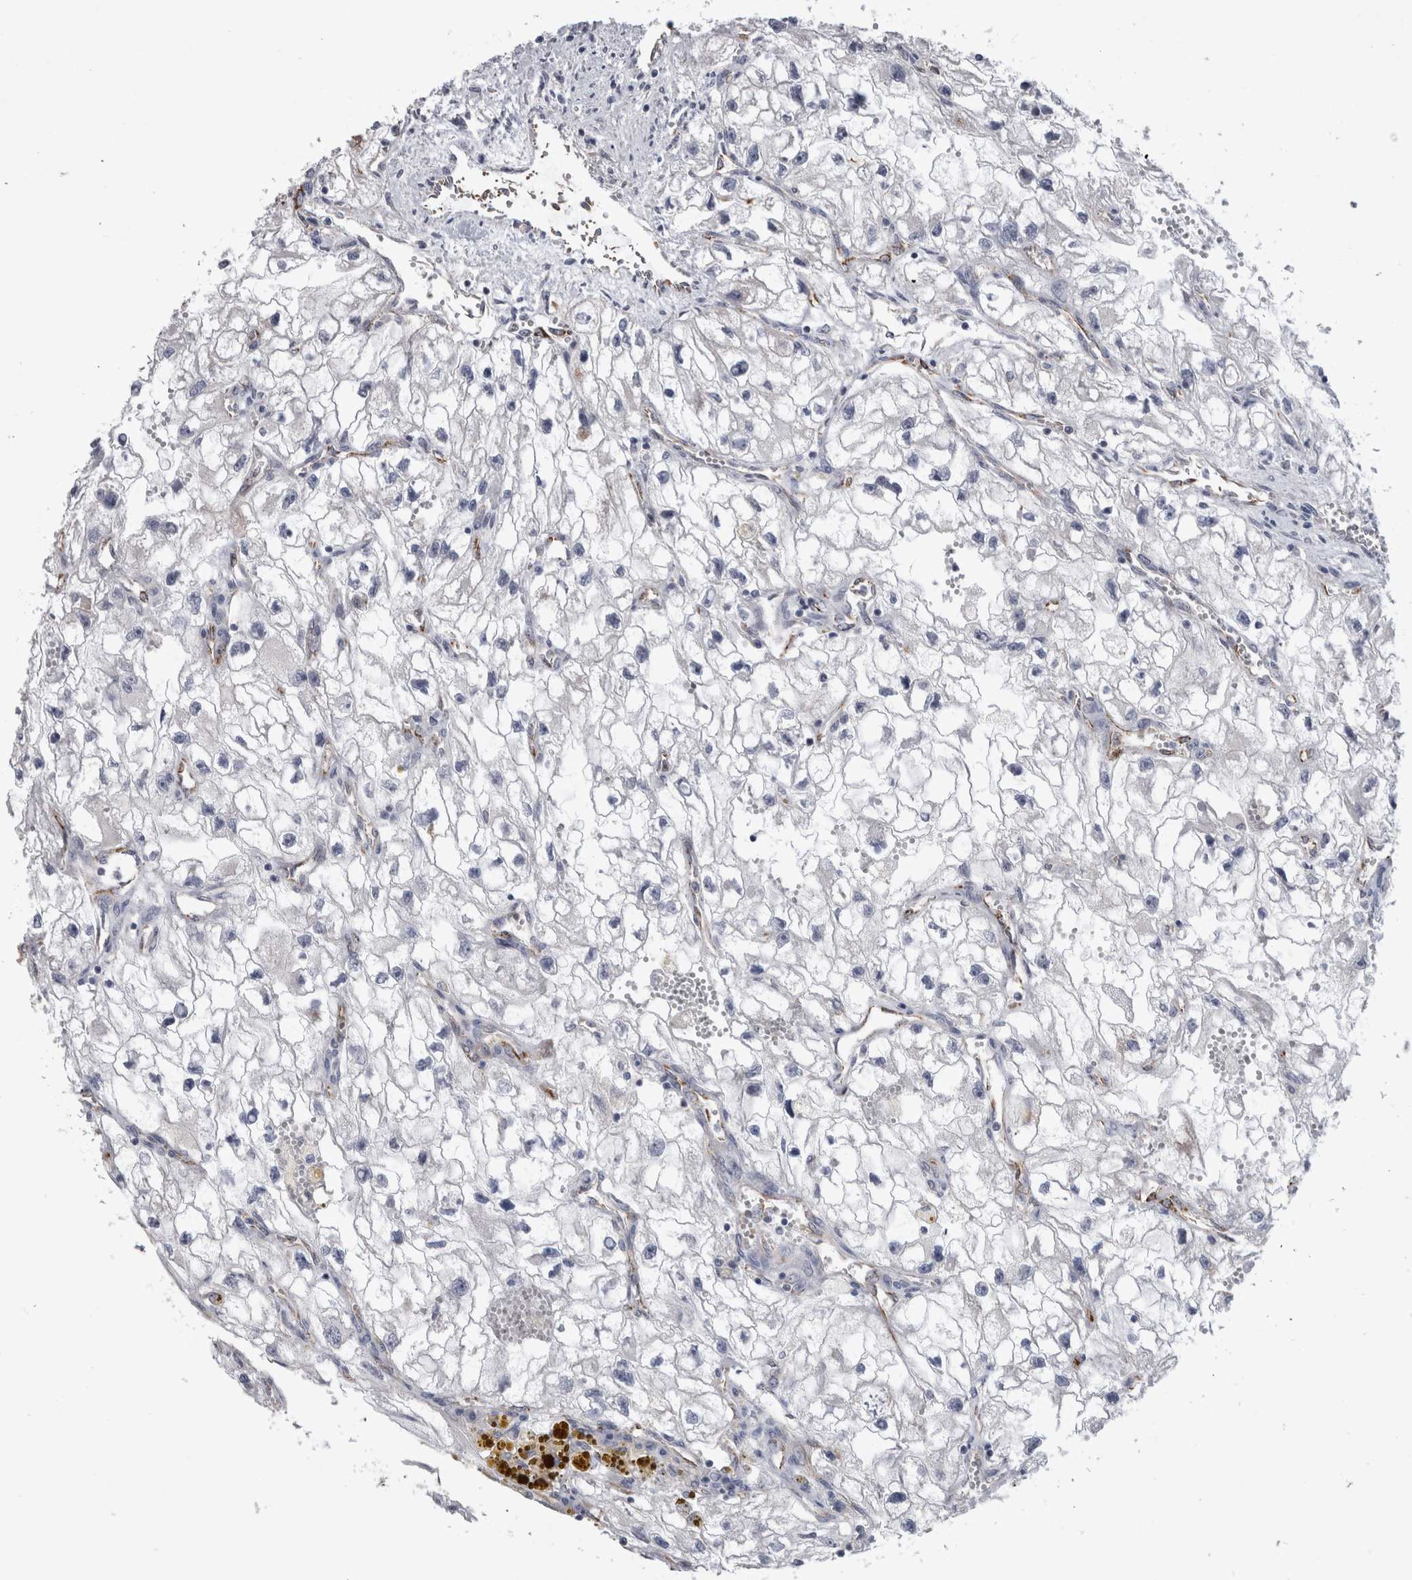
{"staining": {"intensity": "negative", "quantity": "none", "location": "none"}, "tissue": "renal cancer", "cell_type": "Tumor cells", "image_type": "cancer", "snomed": [{"axis": "morphology", "description": "Adenocarcinoma, NOS"}, {"axis": "topography", "description": "Kidney"}], "caption": "Photomicrograph shows no protein positivity in tumor cells of renal cancer (adenocarcinoma) tissue.", "gene": "ACOT7", "patient": {"sex": "female", "age": 70}}